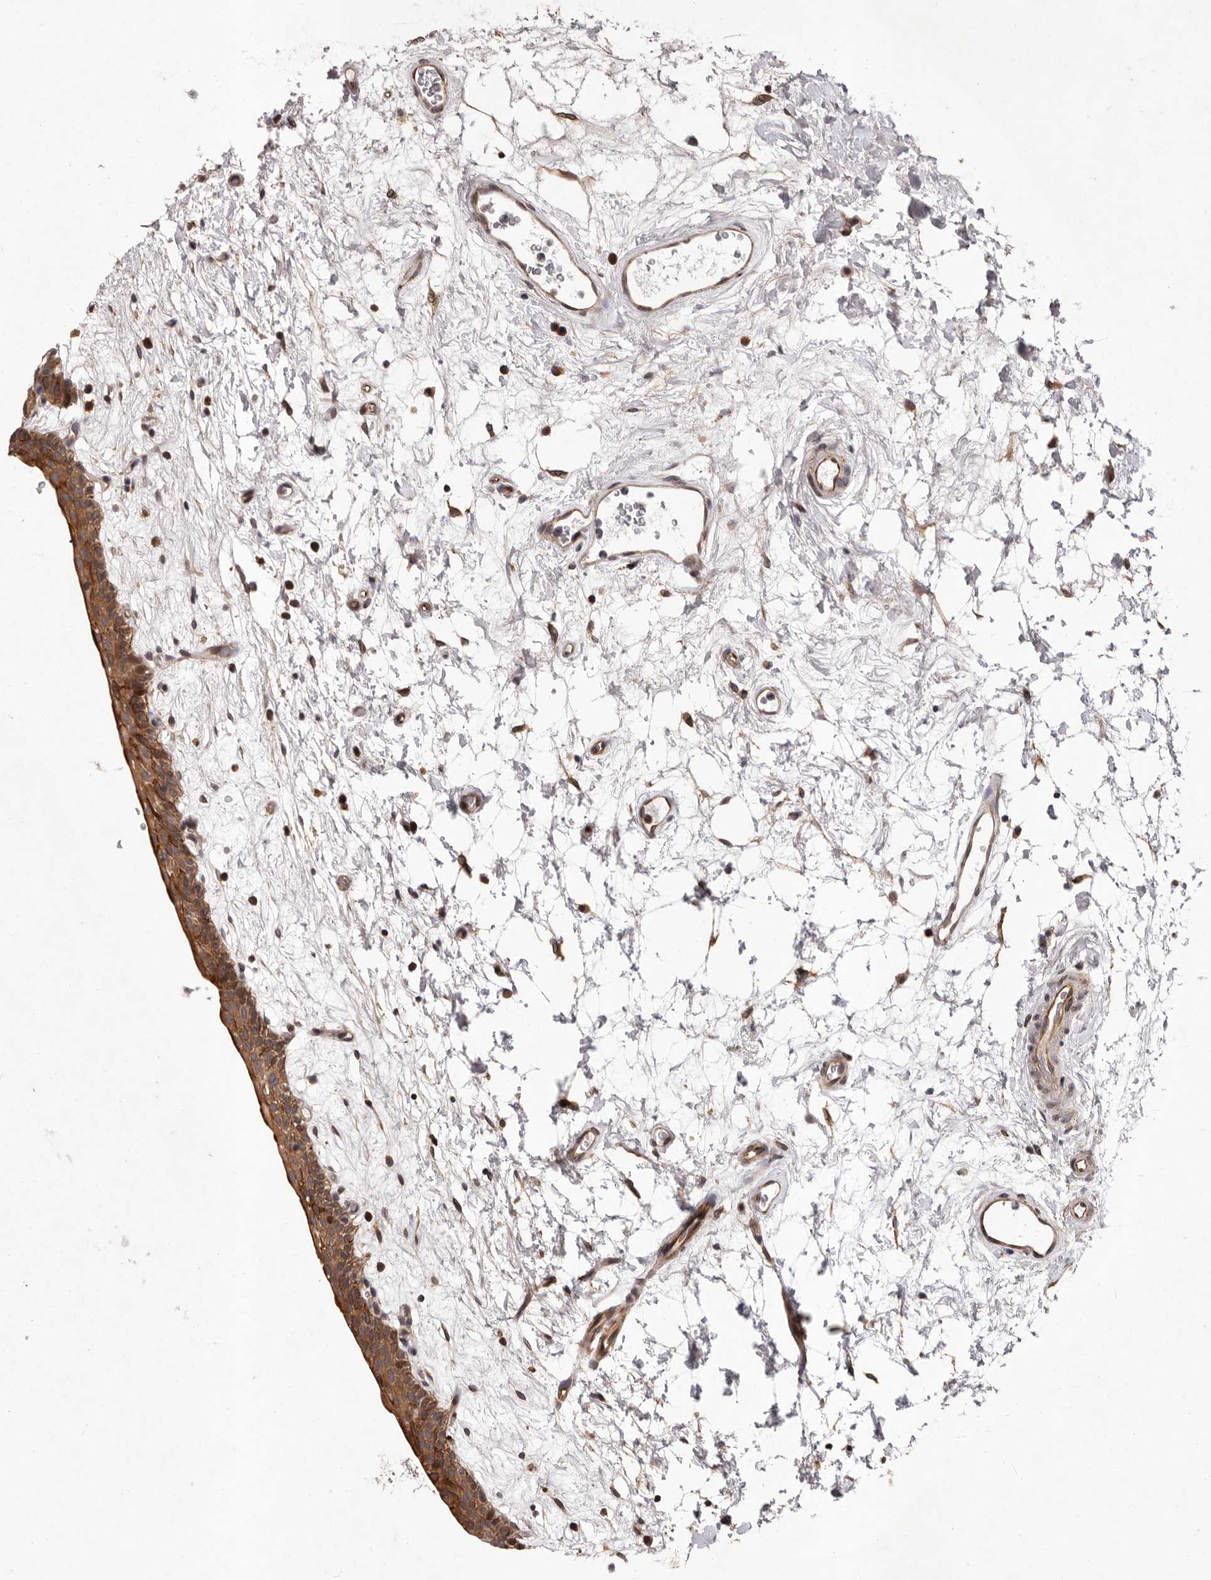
{"staining": {"intensity": "moderate", "quantity": ">75%", "location": "cytoplasmic/membranous,nuclear"}, "tissue": "urinary bladder", "cell_type": "Urothelial cells", "image_type": "normal", "snomed": [{"axis": "morphology", "description": "Normal tissue, NOS"}, {"axis": "topography", "description": "Urinary bladder"}], "caption": "Immunohistochemical staining of unremarkable urinary bladder demonstrates >75% levels of moderate cytoplasmic/membranous,nuclear protein staining in about >75% of urothelial cells.", "gene": "GADD45B", "patient": {"sex": "male", "age": 83}}